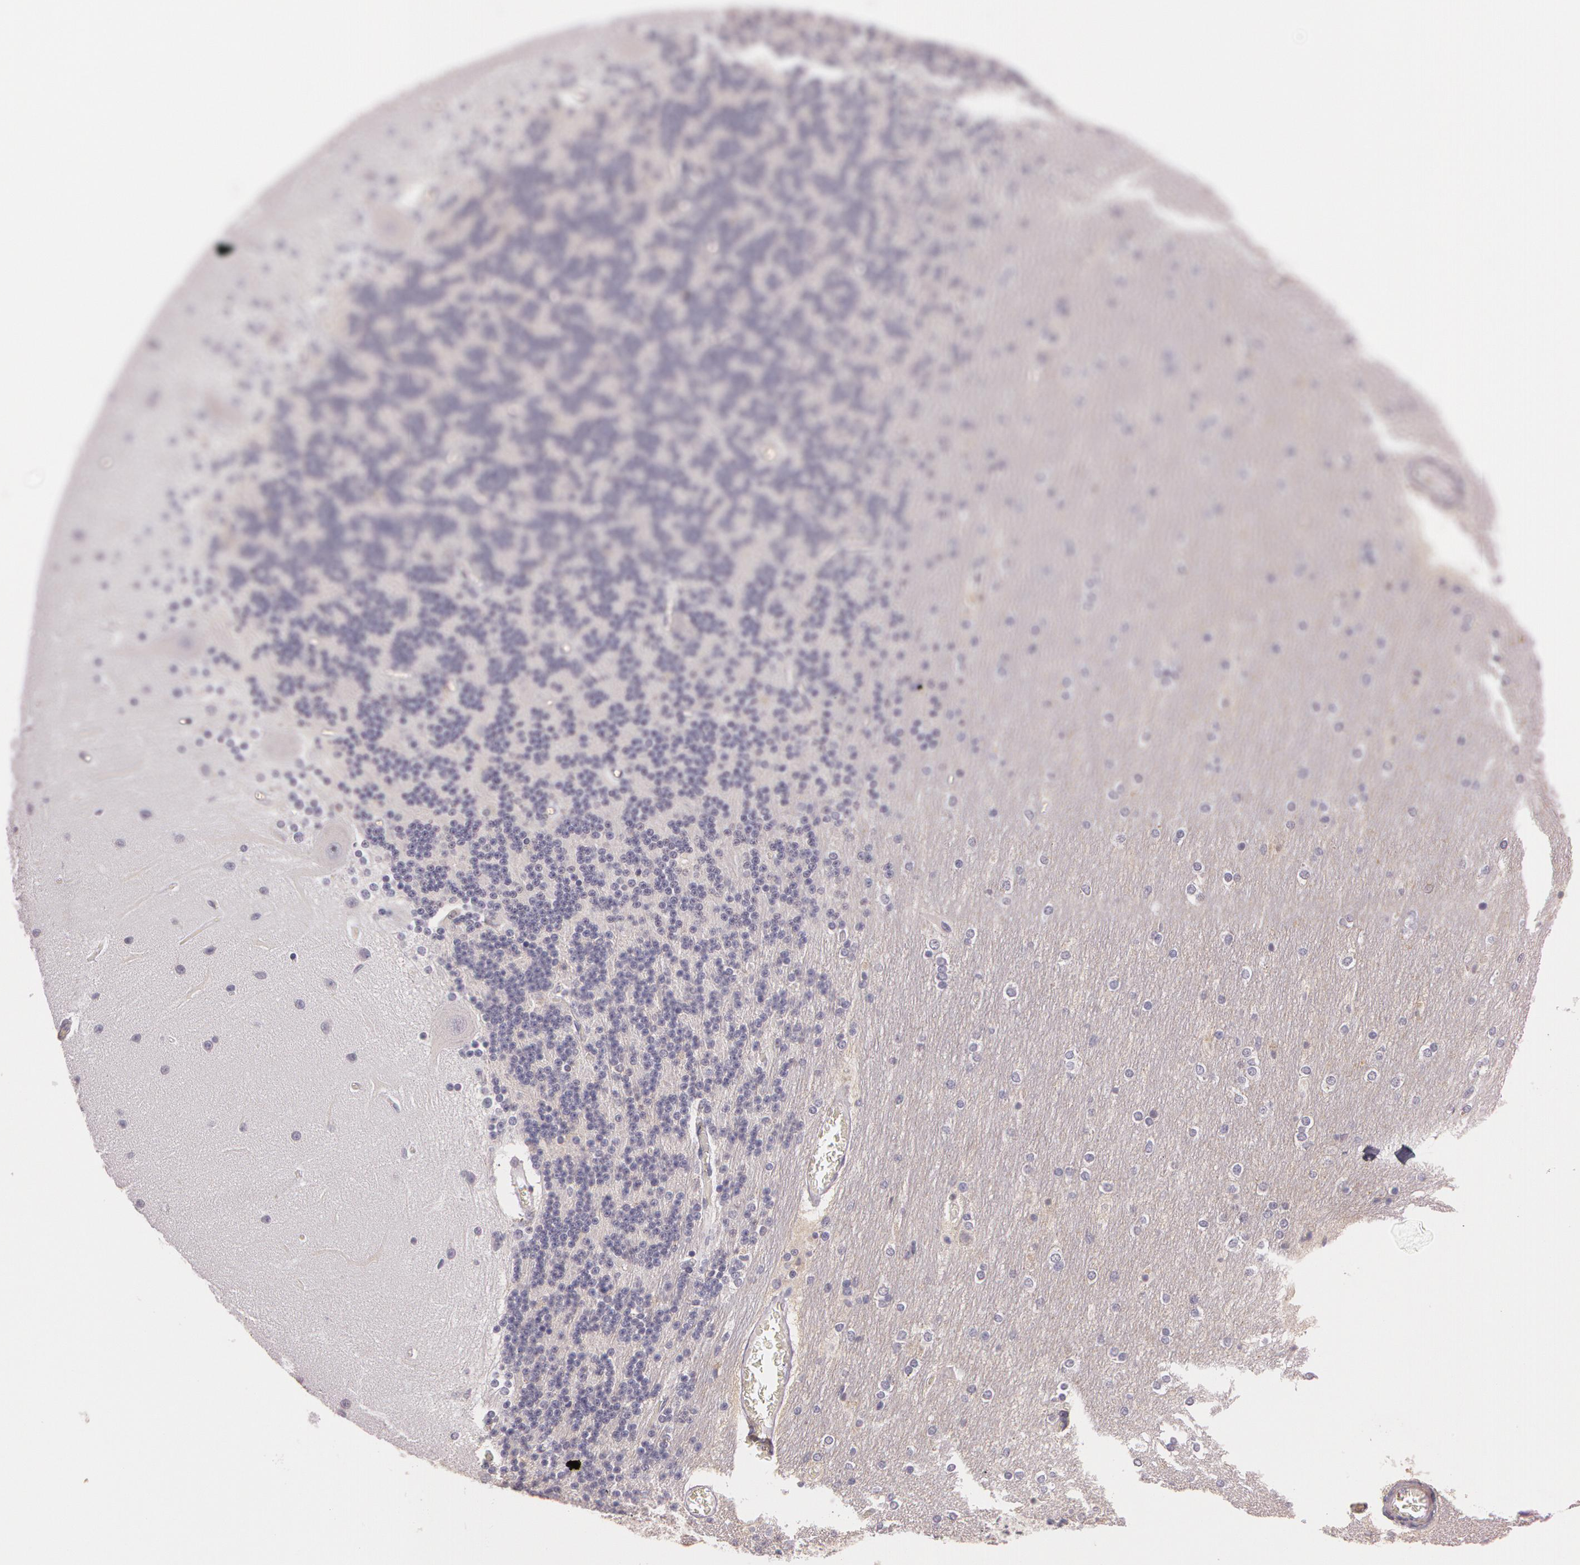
{"staining": {"intensity": "negative", "quantity": "none", "location": "none"}, "tissue": "cerebellum", "cell_type": "Cells in granular layer", "image_type": "normal", "snomed": [{"axis": "morphology", "description": "Normal tissue, NOS"}, {"axis": "topography", "description": "Cerebellum"}], "caption": "This photomicrograph is of unremarkable cerebellum stained with immunohistochemistry (IHC) to label a protein in brown with the nuclei are counter-stained blue. There is no expression in cells in granular layer.", "gene": "G2E3", "patient": {"sex": "female", "age": 54}}